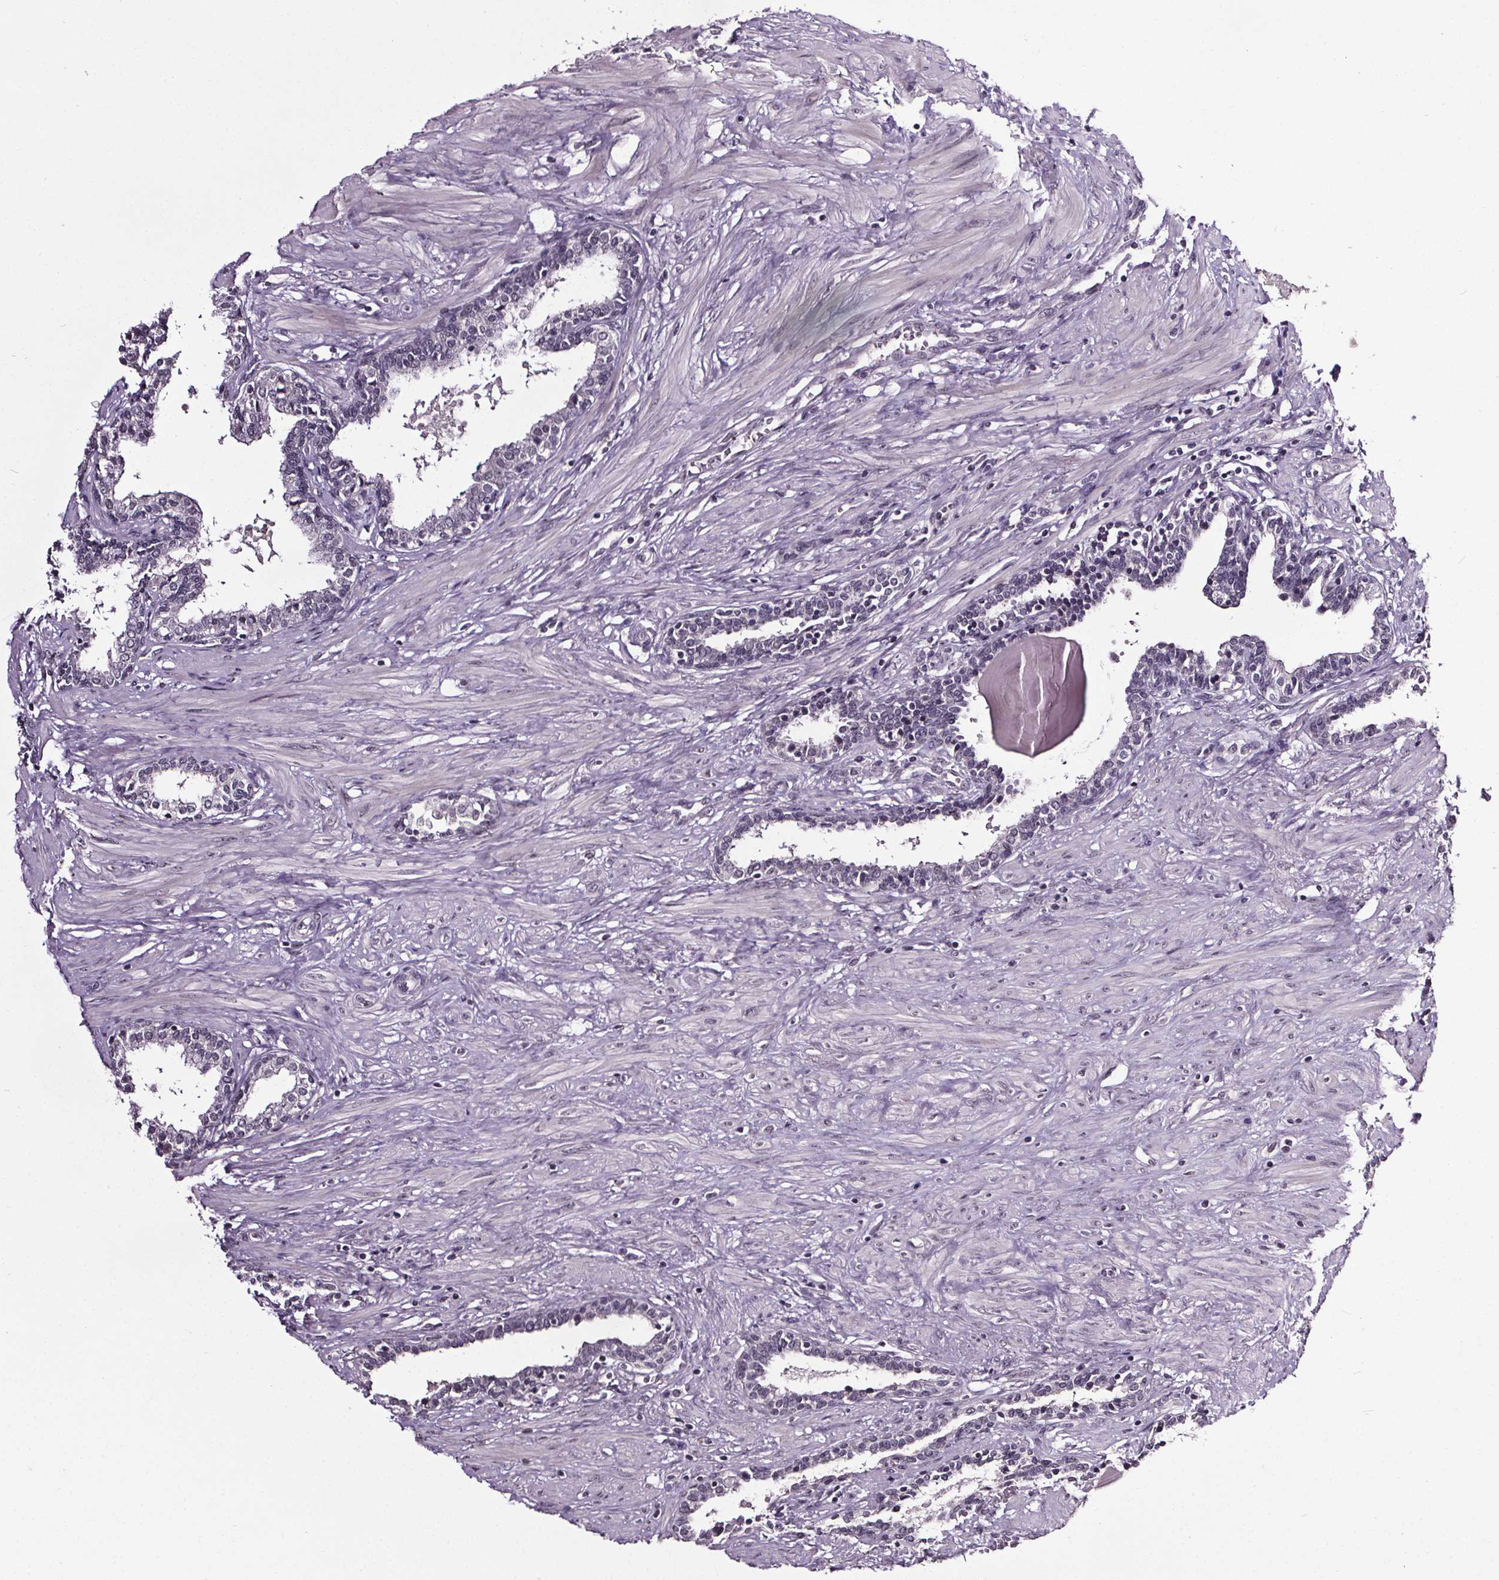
{"staining": {"intensity": "negative", "quantity": "none", "location": "none"}, "tissue": "prostate", "cell_type": "Glandular cells", "image_type": "normal", "snomed": [{"axis": "morphology", "description": "Normal tissue, NOS"}, {"axis": "topography", "description": "Prostate"}], "caption": "Image shows no protein staining in glandular cells of unremarkable prostate.", "gene": "NKX6", "patient": {"sex": "male", "age": 55}}